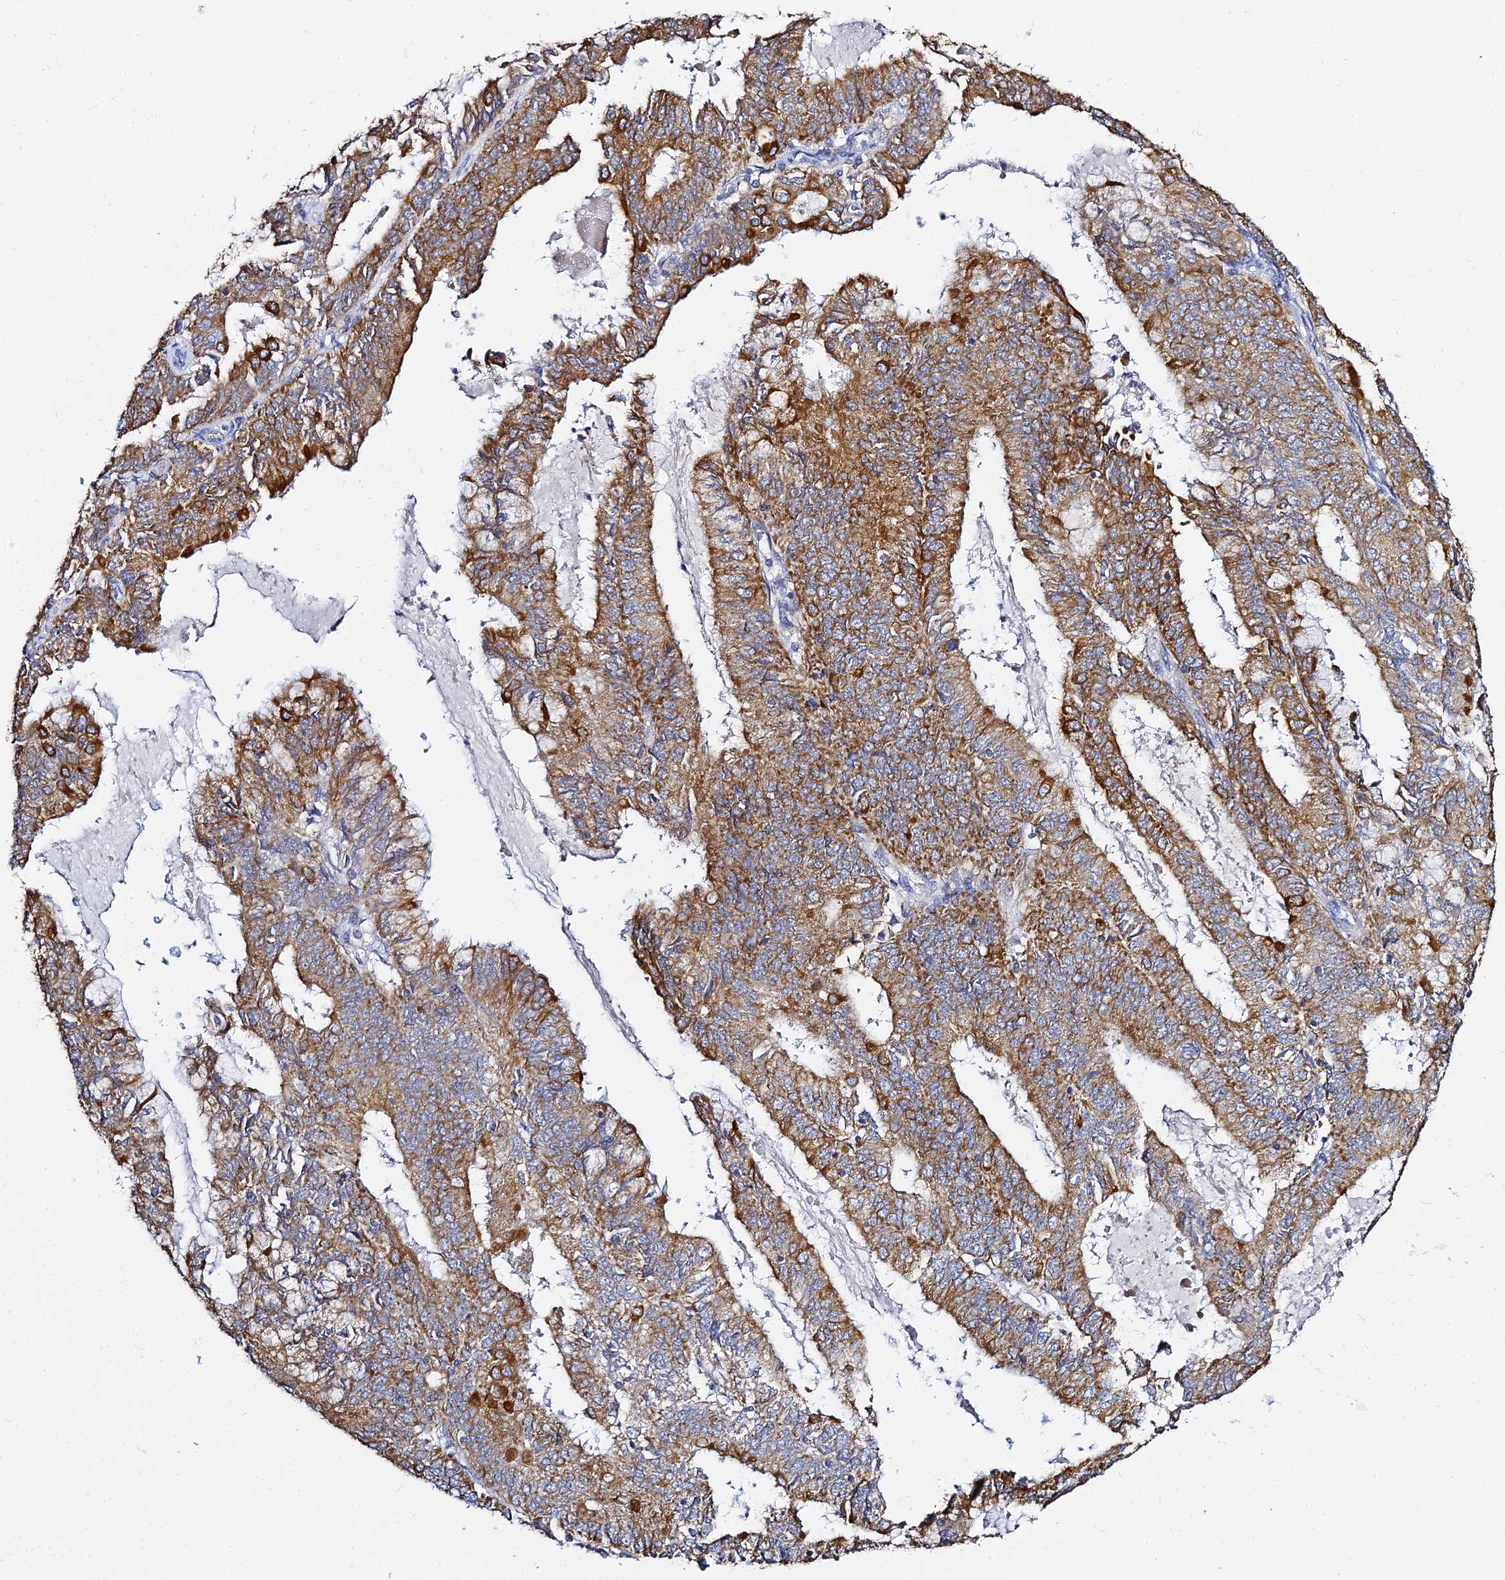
{"staining": {"intensity": "strong", "quantity": ">75%", "location": "cytoplasmic/membranous"}, "tissue": "endometrial cancer", "cell_type": "Tumor cells", "image_type": "cancer", "snomed": [{"axis": "morphology", "description": "Adenocarcinoma, NOS"}, {"axis": "topography", "description": "Endometrium"}], "caption": "IHC image of endometrial adenocarcinoma stained for a protein (brown), which displays high levels of strong cytoplasmic/membranous staining in about >75% of tumor cells.", "gene": "ZXDA", "patient": {"sex": "female", "age": 57}}